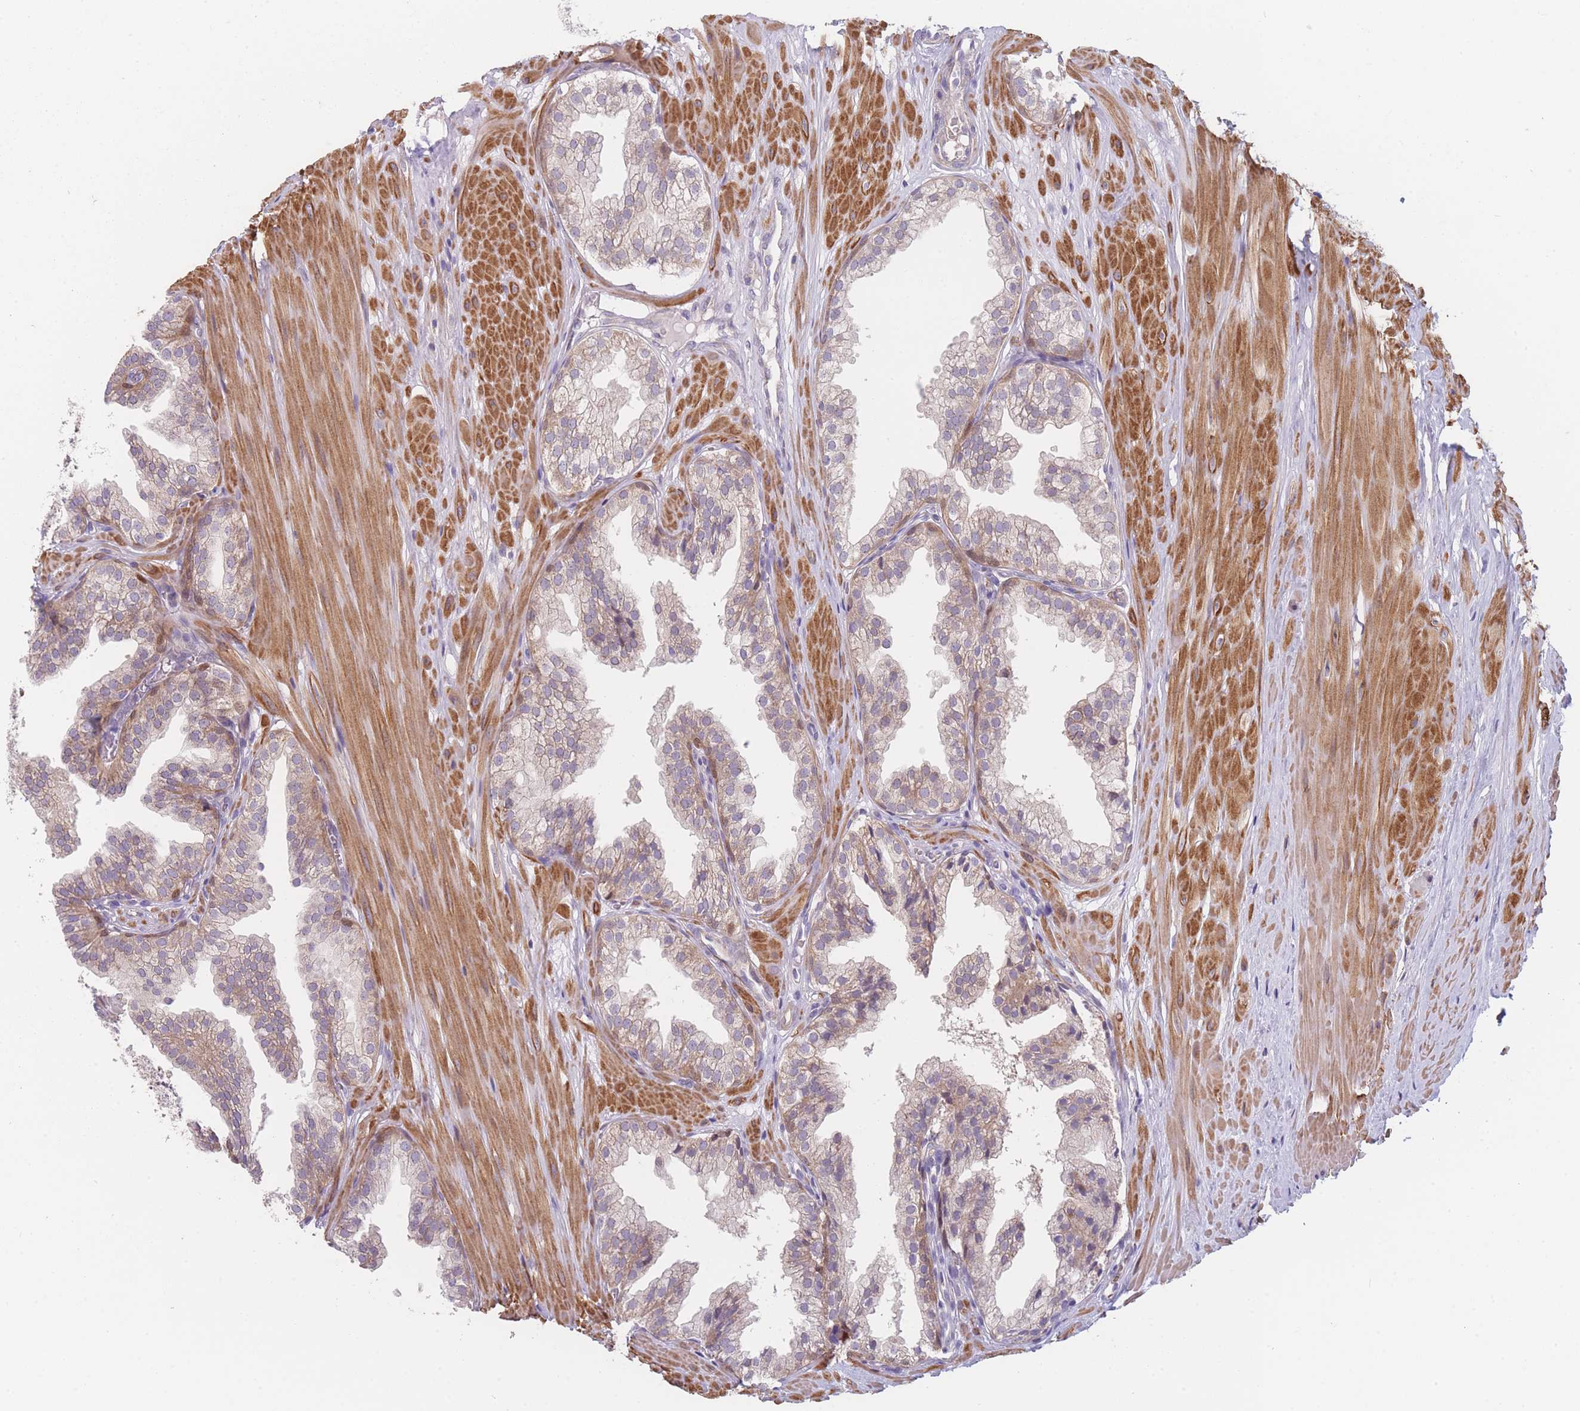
{"staining": {"intensity": "moderate", "quantity": "<25%", "location": "cytoplasmic/membranous"}, "tissue": "prostate", "cell_type": "Glandular cells", "image_type": "normal", "snomed": [{"axis": "morphology", "description": "Normal tissue, NOS"}, {"axis": "topography", "description": "Prostate"}, {"axis": "topography", "description": "Peripheral nerve tissue"}], "caption": "Brown immunohistochemical staining in benign human prostate displays moderate cytoplasmic/membranous positivity in about <25% of glandular cells. The staining was performed using DAB (3,3'-diaminobenzidine), with brown indicating positive protein expression. Nuclei are stained blue with hematoxylin.", "gene": "SMPD4", "patient": {"sex": "male", "age": 55}}